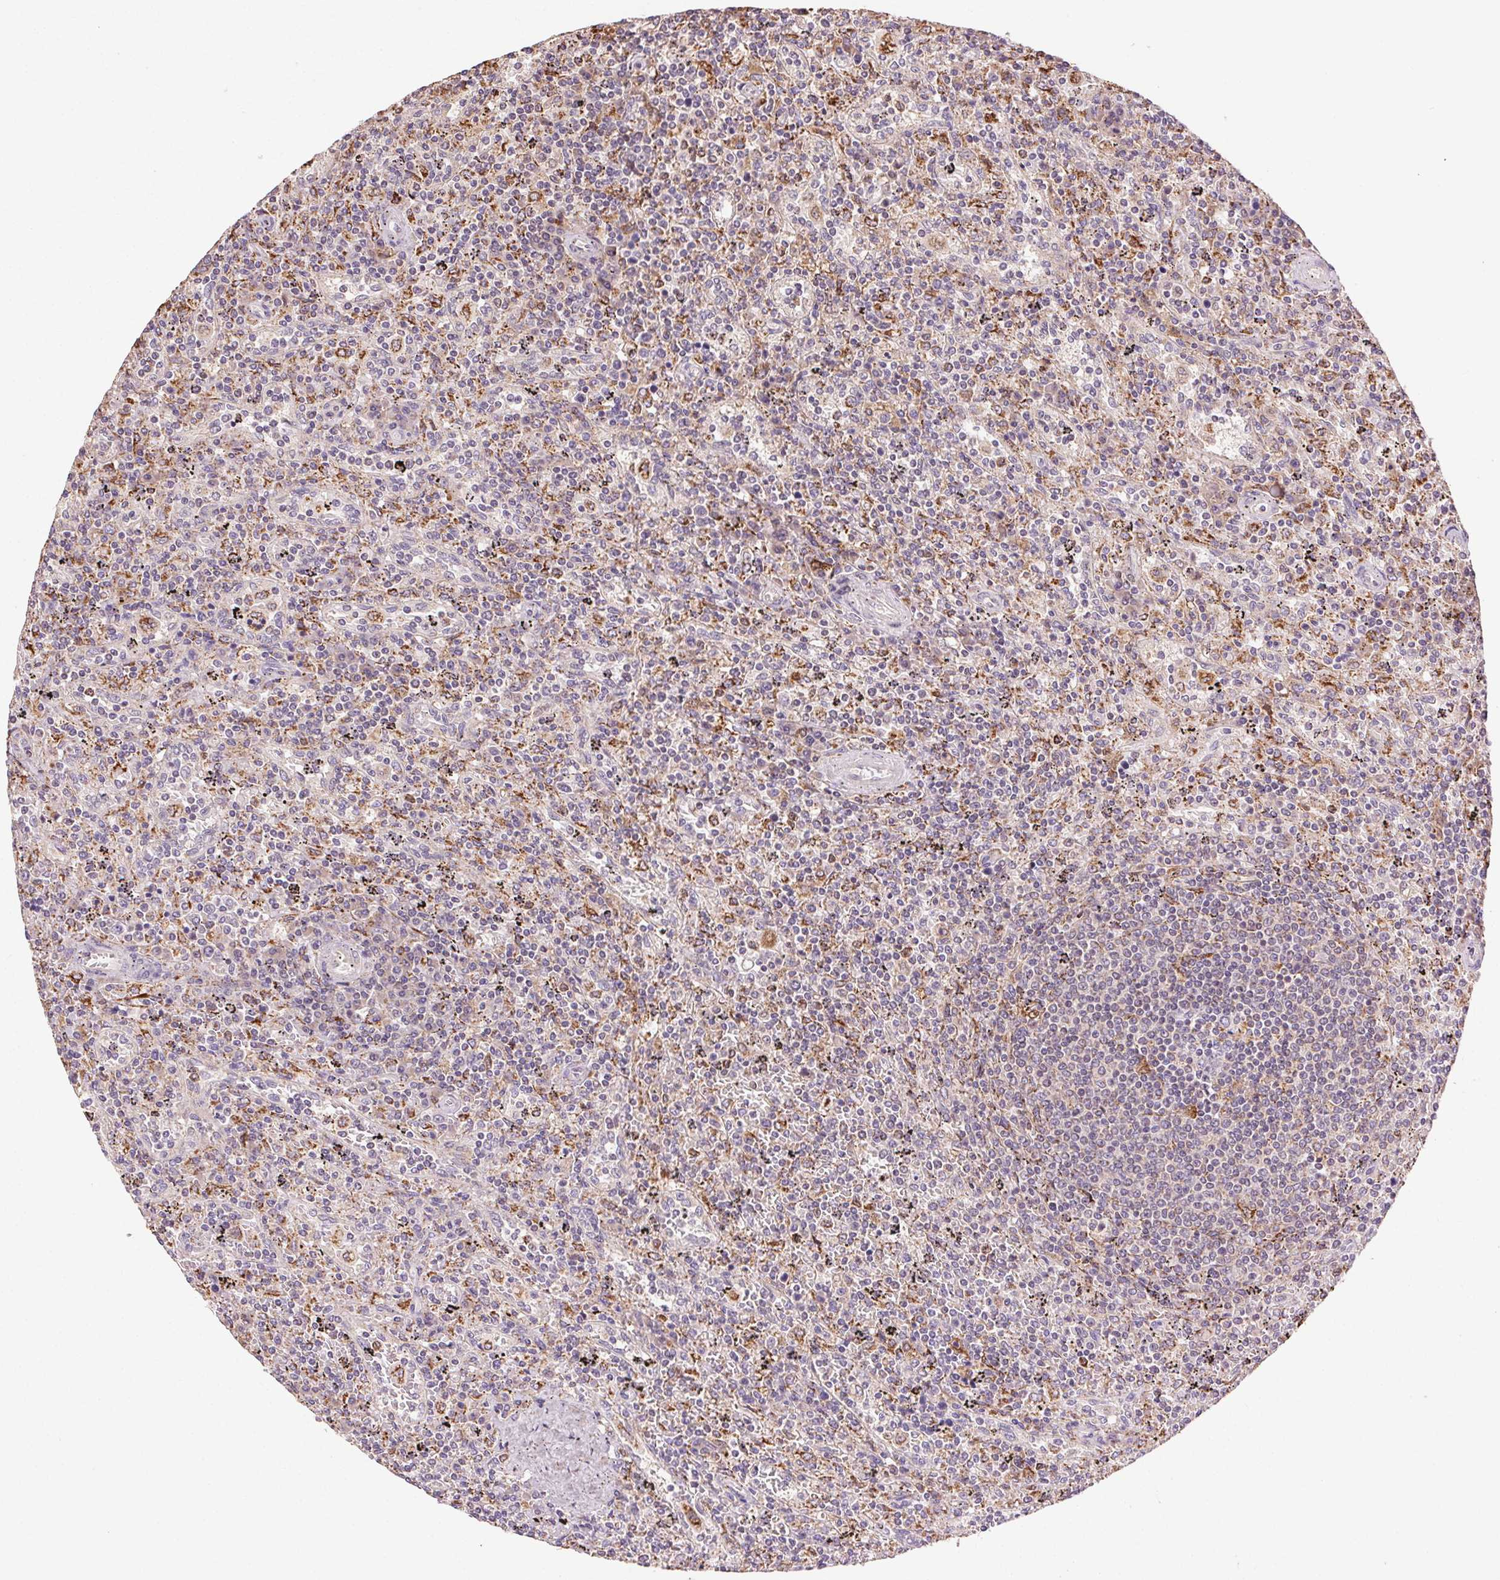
{"staining": {"intensity": "weak", "quantity": "25%-75%", "location": "cytoplasmic/membranous"}, "tissue": "lymphoma", "cell_type": "Tumor cells", "image_type": "cancer", "snomed": [{"axis": "morphology", "description": "Malignant lymphoma, non-Hodgkin's type, Low grade"}, {"axis": "topography", "description": "Spleen"}], "caption": "Low-grade malignant lymphoma, non-Hodgkin's type was stained to show a protein in brown. There is low levels of weak cytoplasmic/membranous expression in approximately 25%-75% of tumor cells.", "gene": "FNBP1L", "patient": {"sex": "male", "age": 62}}